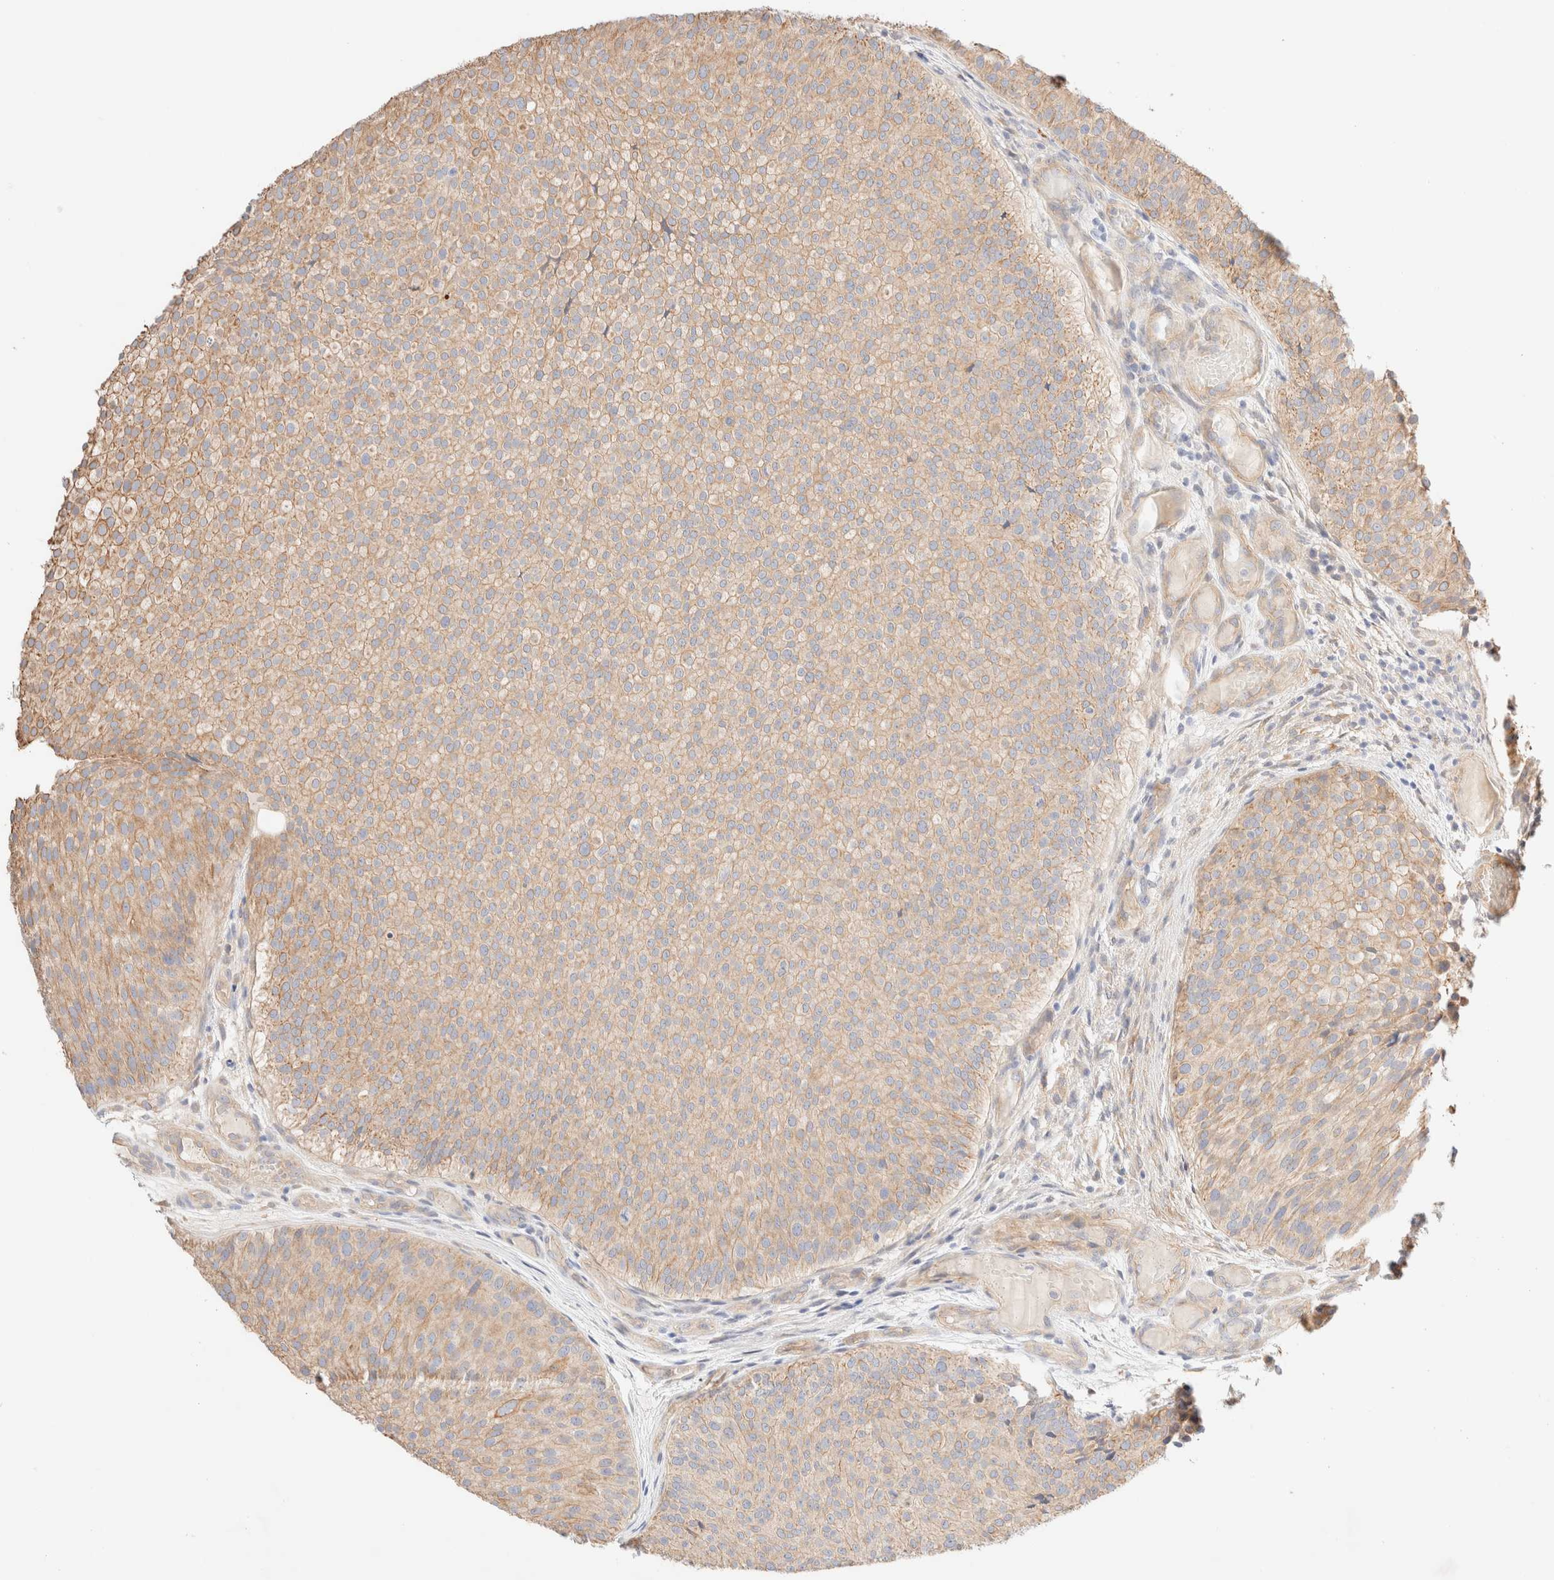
{"staining": {"intensity": "weak", "quantity": ">75%", "location": "cytoplasmic/membranous"}, "tissue": "urothelial cancer", "cell_type": "Tumor cells", "image_type": "cancer", "snomed": [{"axis": "morphology", "description": "Urothelial carcinoma, Low grade"}, {"axis": "topography", "description": "Urinary bladder"}], "caption": "An image showing weak cytoplasmic/membranous expression in about >75% of tumor cells in urothelial cancer, as visualized by brown immunohistochemical staining.", "gene": "NIBAN2", "patient": {"sex": "male", "age": 86}}